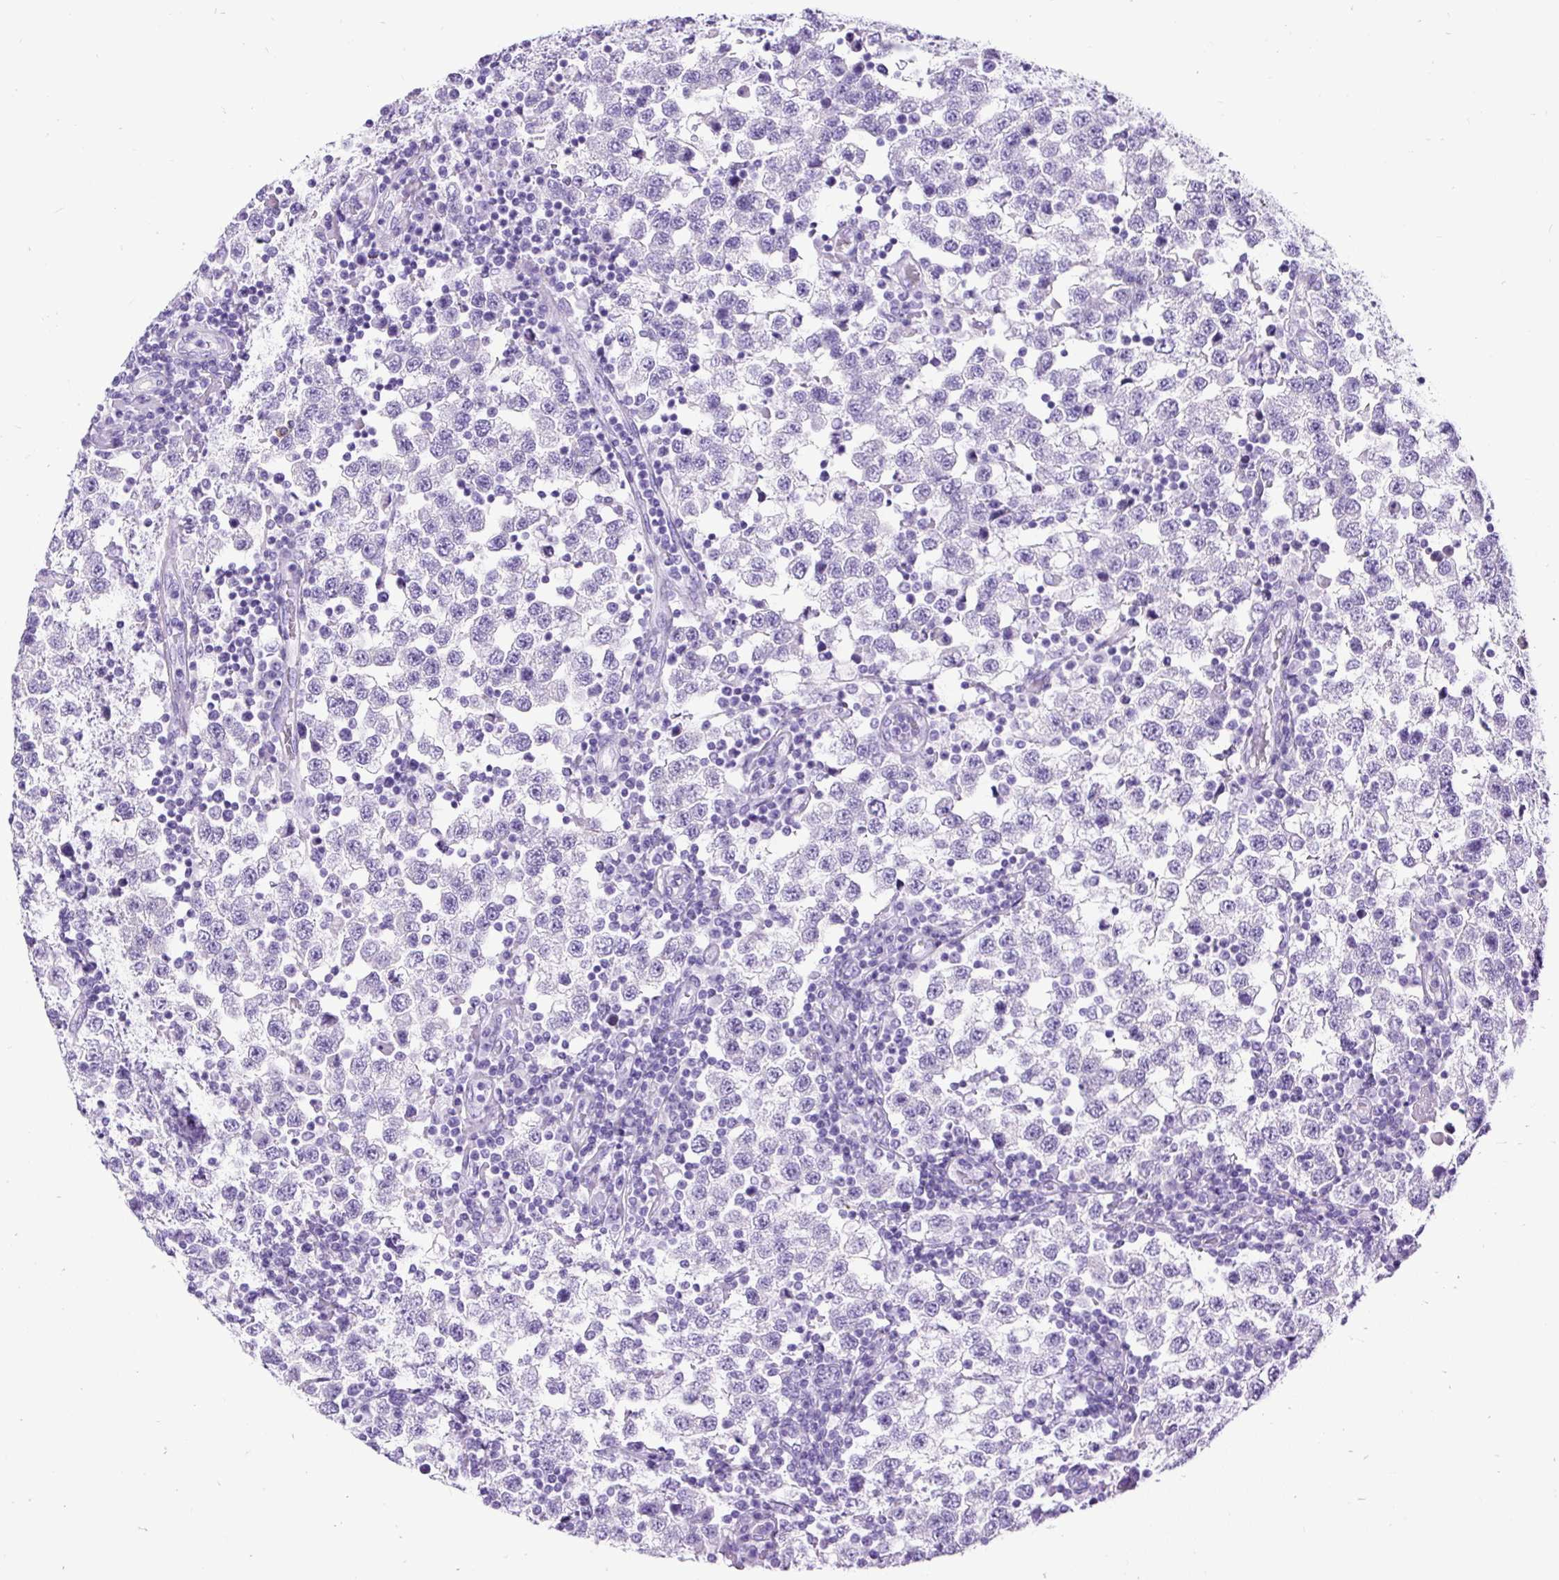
{"staining": {"intensity": "negative", "quantity": "none", "location": "none"}, "tissue": "testis cancer", "cell_type": "Tumor cells", "image_type": "cancer", "snomed": [{"axis": "morphology", "description": "Seminoma, NOS"}, {"axis": "topography", "description": "Testis"}], "caption": "Testis seminoma stained for a protein using immunohistochemistry (IHC) shows no expression tumor cells.", "gene": "PDIA2", "patient": {"sex": "male", "age": 34}}